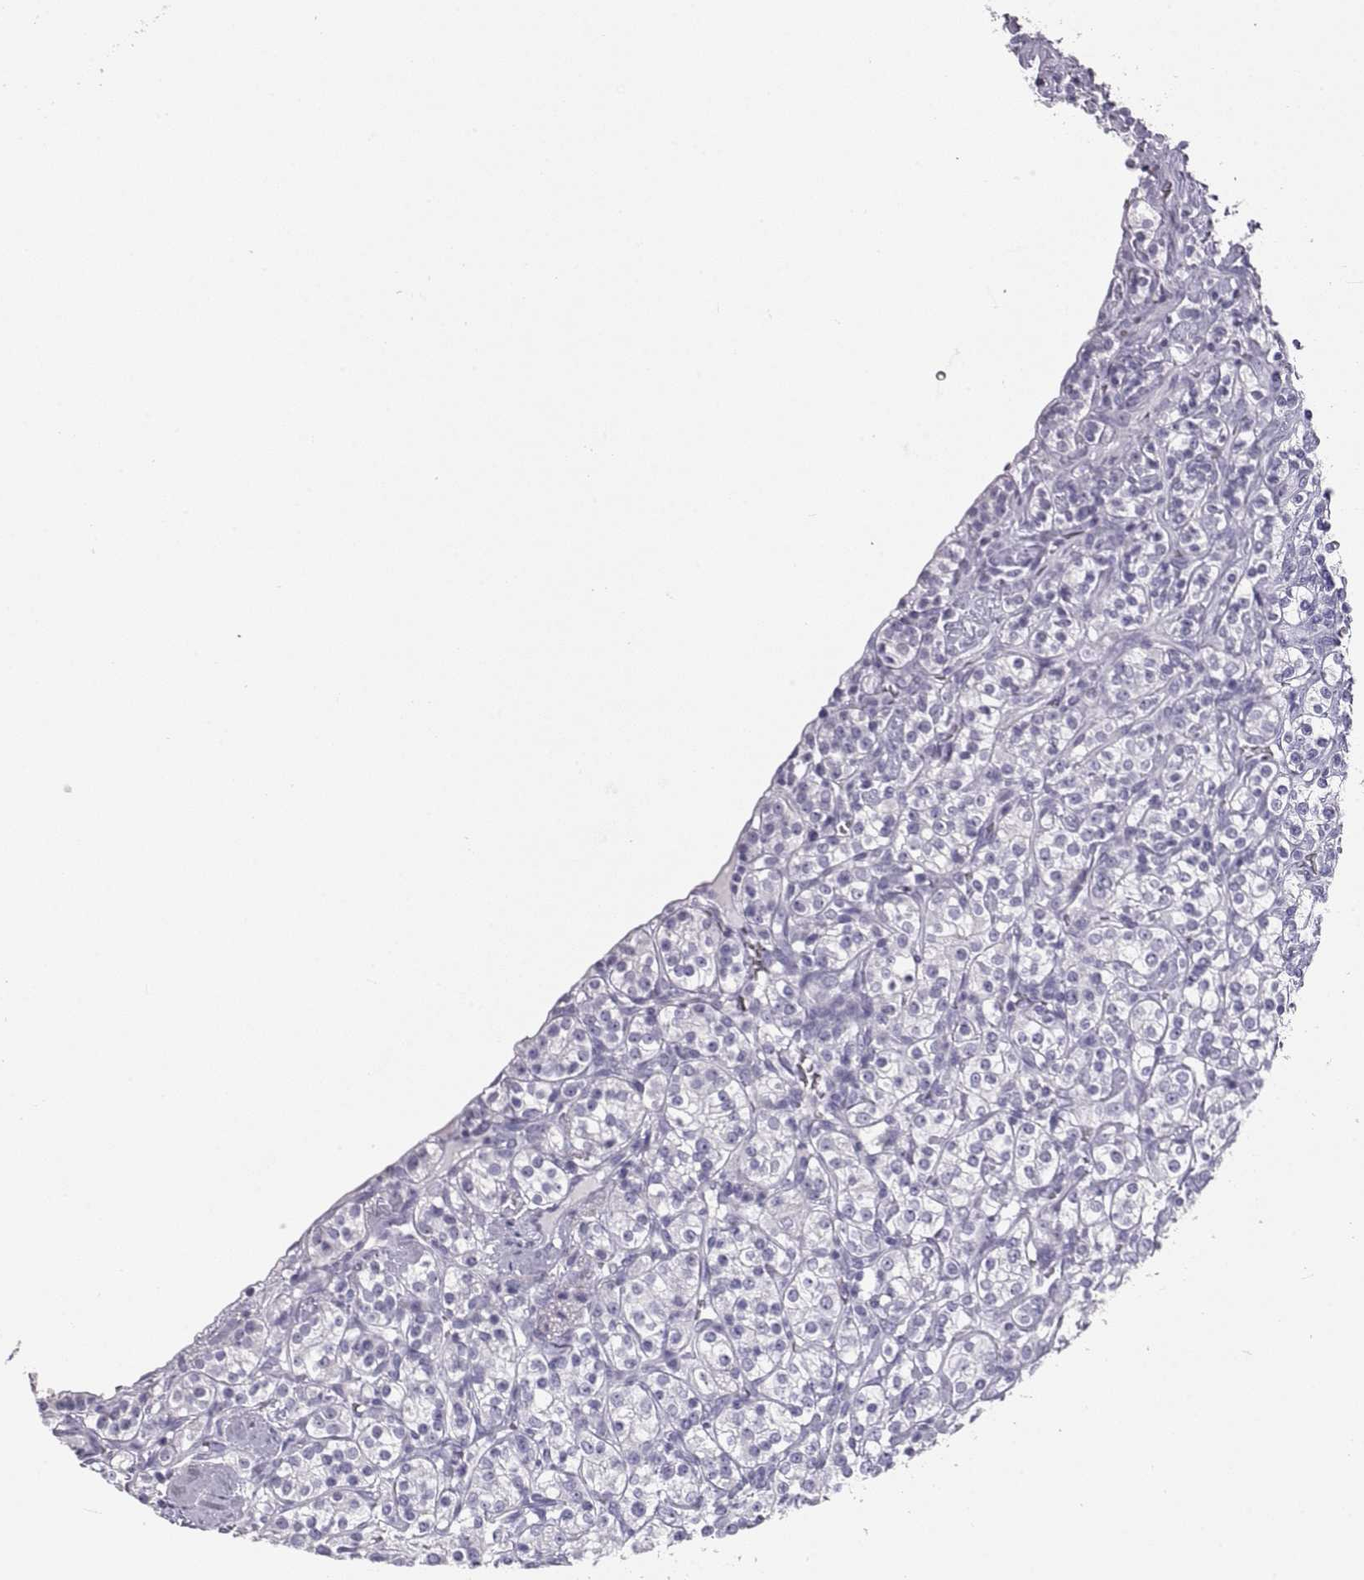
{"staining": {"intensity": "negative", "quantity": "none", "location": "none"}, "tissue": "renal cancer", "cell_type": "Tumor cells", "image_type": "cancer", "snomed": [{"axis": "morphology", "description": "Adenocarcinoma, NOS"}, {"axis": "topography", "description": "Kidney"}], "caption": "Immunohistochemistry micrograph of neoplastic tissue: renal cancer (adenocarcinoma) stained with DAB (3,3'-diaminobenzidine) exhibits no significant protein positivity in tumor cells.", "gene": "RLBP1", "patient": {"sex": "male", "age": 77}}